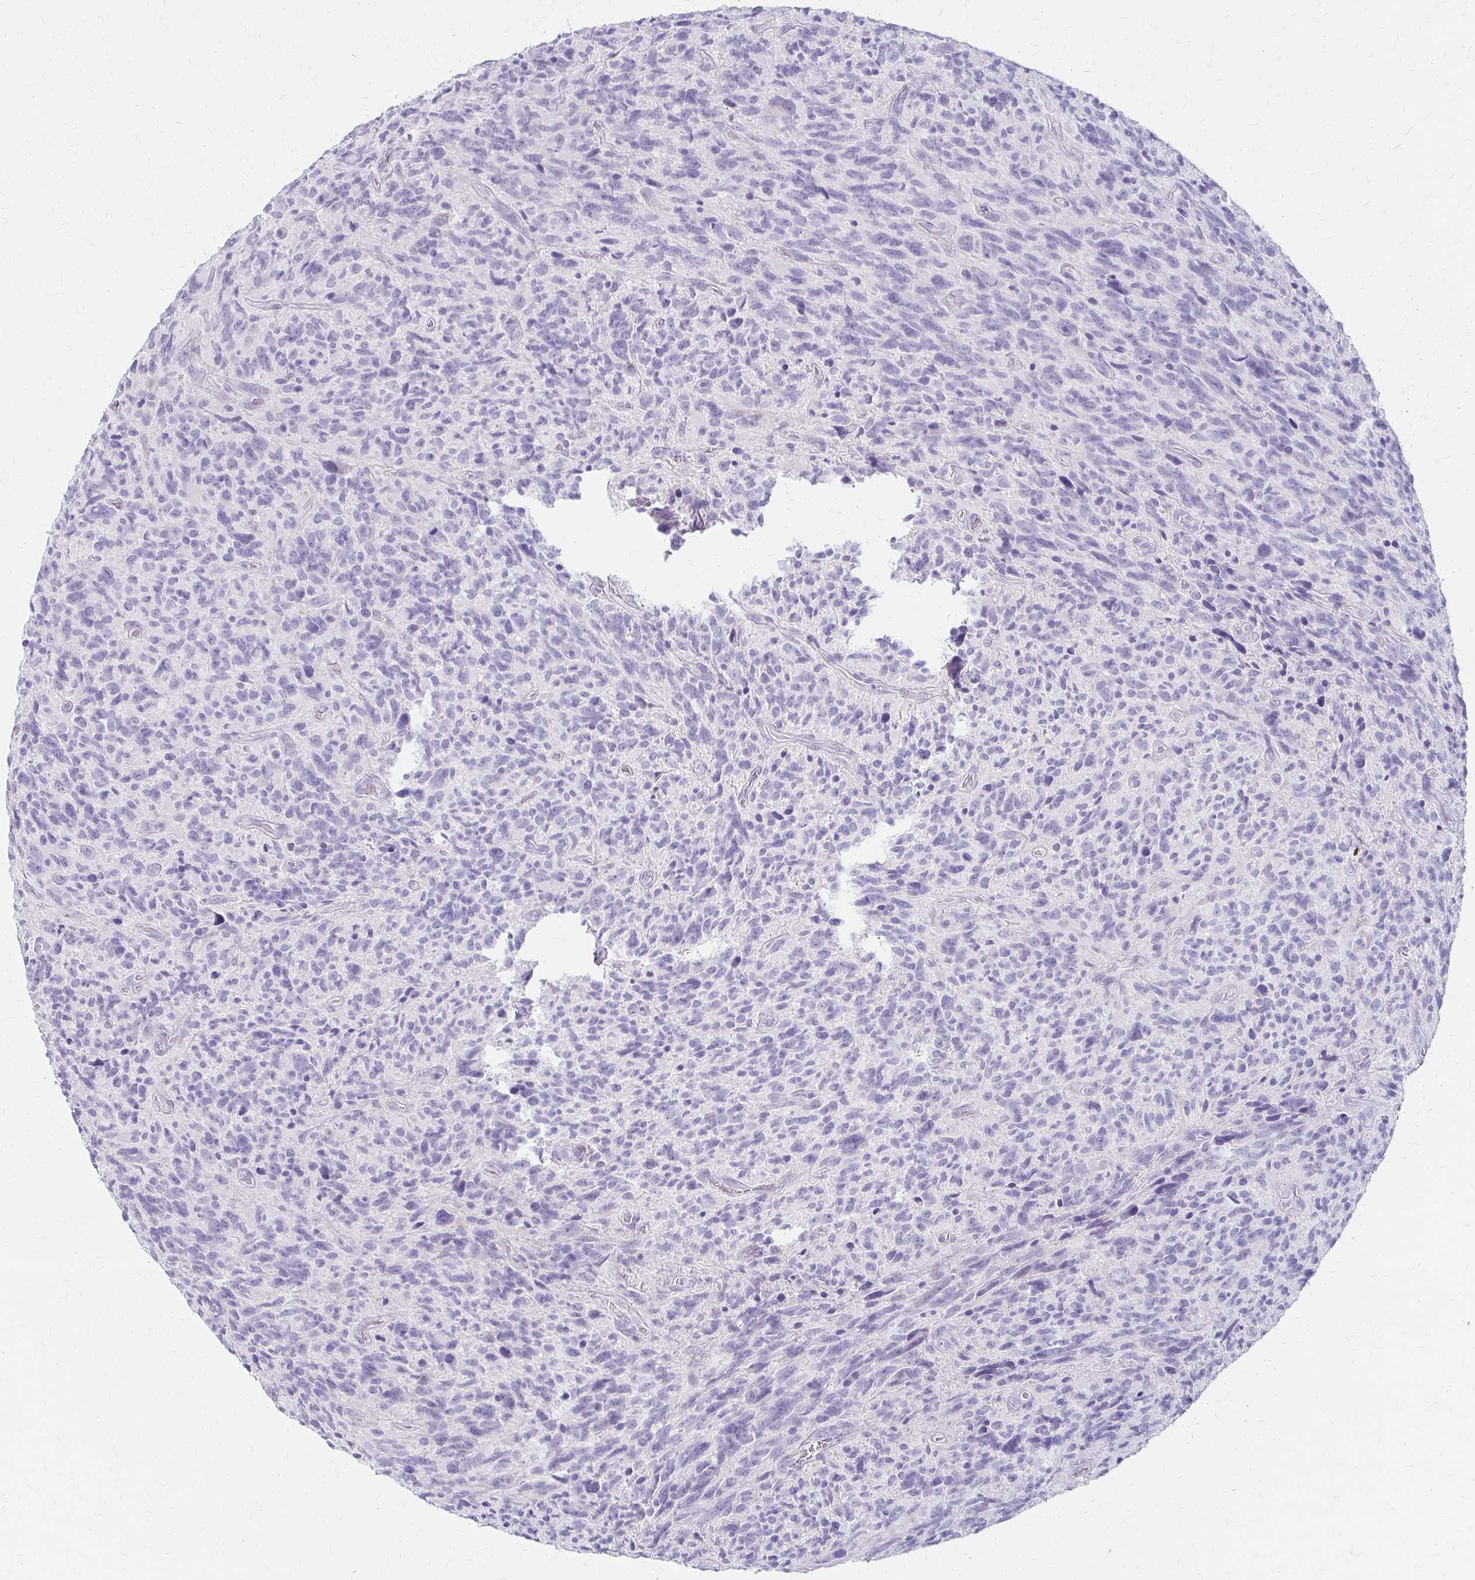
{"staining": {"intensity": "negative", "quantity": "none", "location": "none"}, "tissue": "glioma", "cell_type": "Tumor cells", "image_type": "cancer", "snomed": [{"axis": "morphology", "description": "Glioma, malignant, High grade"}, {"axis": "topography", "description": "Brain"}], "caption": "IHC image of malignant glioma (high-grade) stained for a protein (brown), which demonstrates no expression in tumor cells. (DAB immunohistochemistry, high magnification).", "gene": "IVL", "patient": {"sex": "male", "age": 46}}